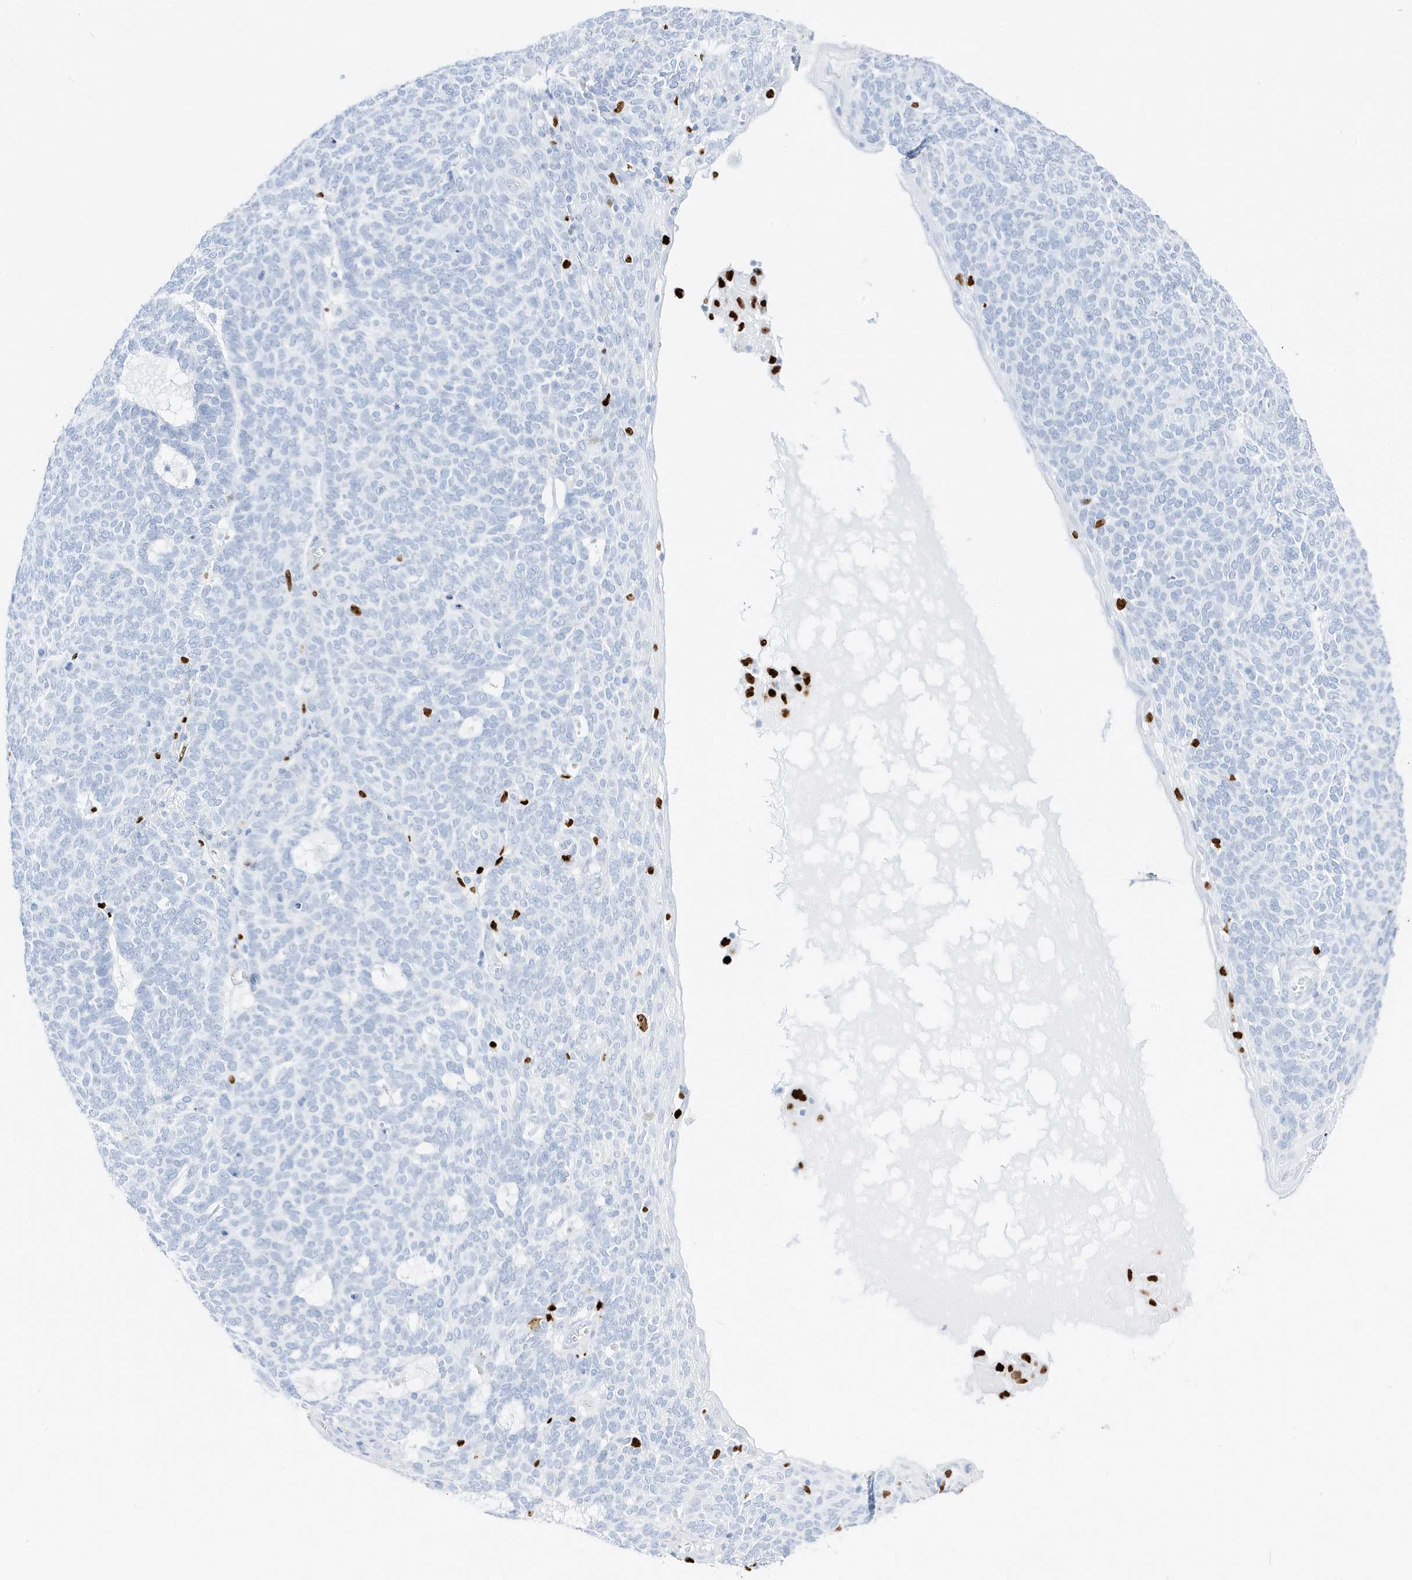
{"staining": {"intensity": "negative", "quantity": "none", "location": "none"}, "tissue": "skin cancer", "cell_type": "Tumor cells", "image_type": "cancer", "snomed": [{"axis": "morphology", "description": "Squamous cell carcinoma, NOS"}, {"axis": "topography", "description": "Skin"}], "caption": "The immunohistochemistry (IHC) micrograph has no significant expression in tumor cells of skin cancer tissue.", "gene": "MNDA", "patient": {"sex": "female", "age": 90}}